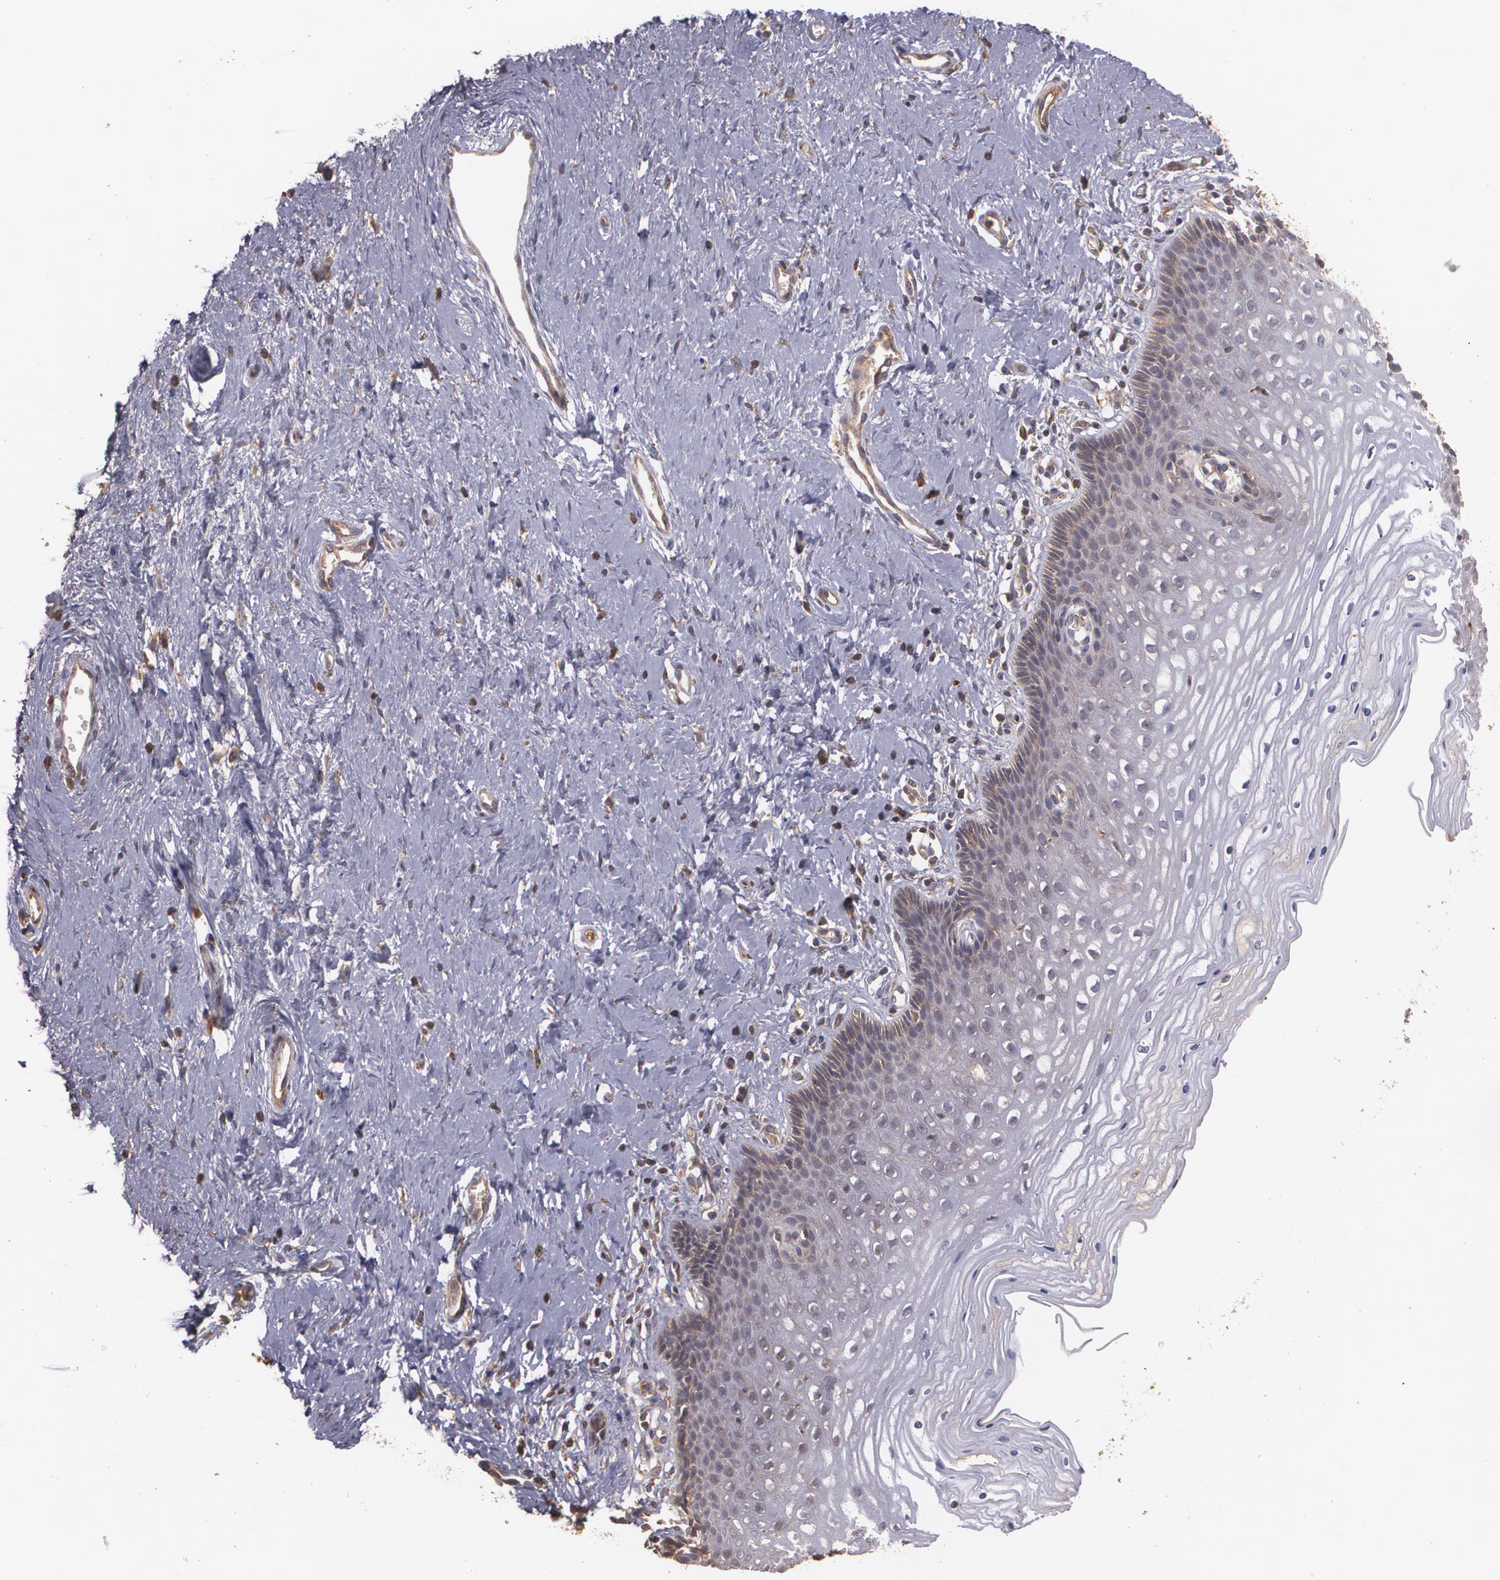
{"staining": {"intensity": "moderate", "quantity": ">75%", "location": "cytoplasmic/membranous"}, "tissue": "cervix", "cell_type": "Glandular cells", "image_type": "normal", "snomed": [{"axis": "morphology", "description": "Normal tissue, NOS"}, {"axis": "topography", "description": "Cervix"}], "caption": "Immunohistochemistry histopathology image of benign cervix: human cervix stained using immunohistochemistry (IHC) shows medium levels of moderate protein expression localized specifically in the cytoplasmic/membranous of glandular cells, appearing as a cytoplasmic/membranous brown color.", "gene": "ECE1", "patient": {"sex": "female", "age": 39}}